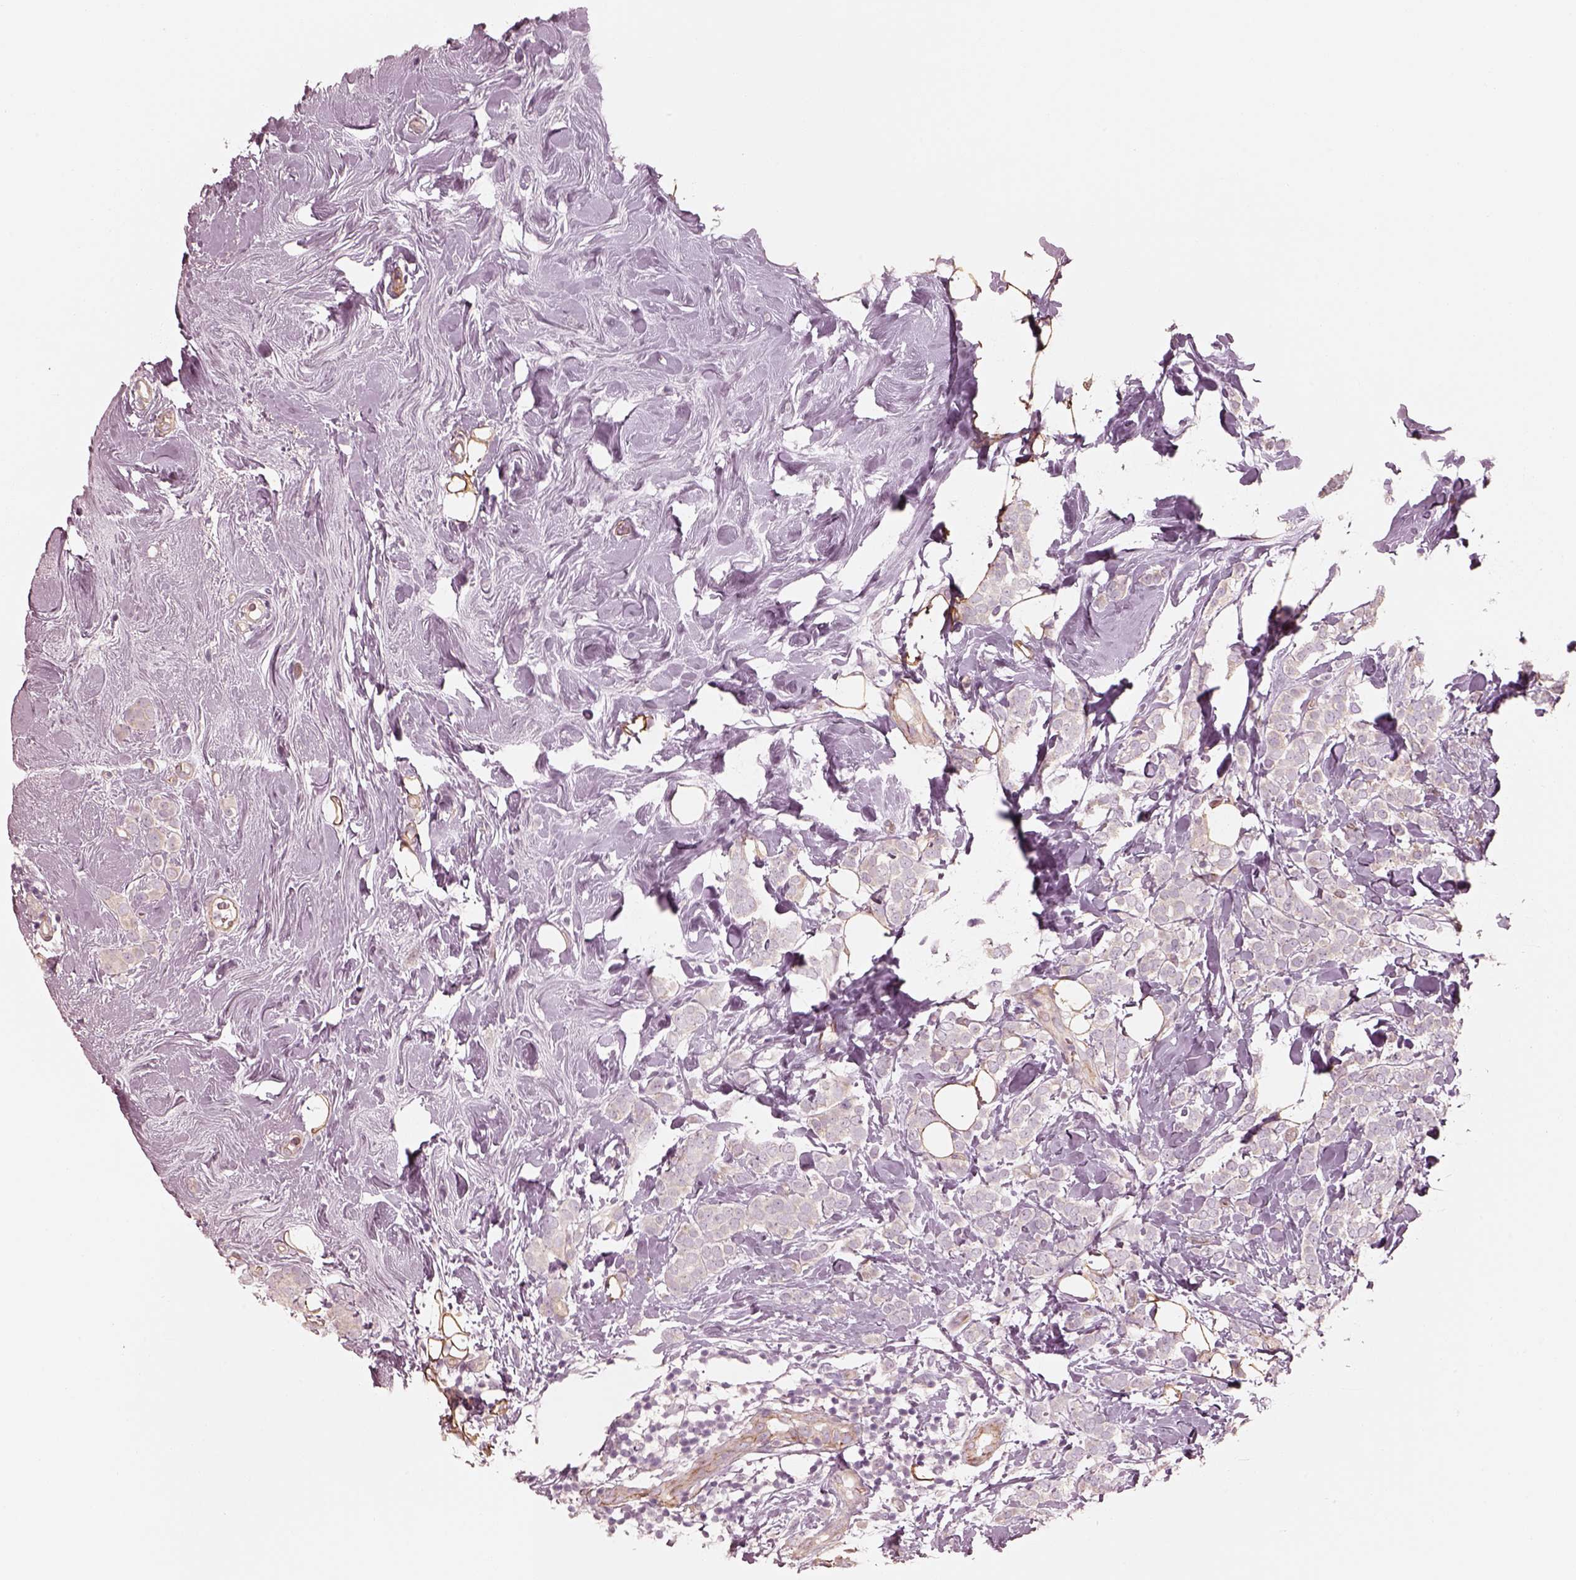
{"staining": {"intensity": "negative", "quantity": "none", "location": "none"}, "tissue": "breast cancer", "cell_type": "Tumor cells", "image_type": "cancer", "snomed": [{"axis": "morphology", "description": "Lobular carcinoma"}, {"axis": "topography", "description": "Breast"}], "caption": "Image shows no significant protein staining in tumor cells of breast cancer. The staining was performed using DAB to visualize the protein expression in brown, while the nuclei were stained in blue with hematoxylin (Magnification: 20x).", "gene": "CRYM", "patient": {"sex": "female", "age": 49}}